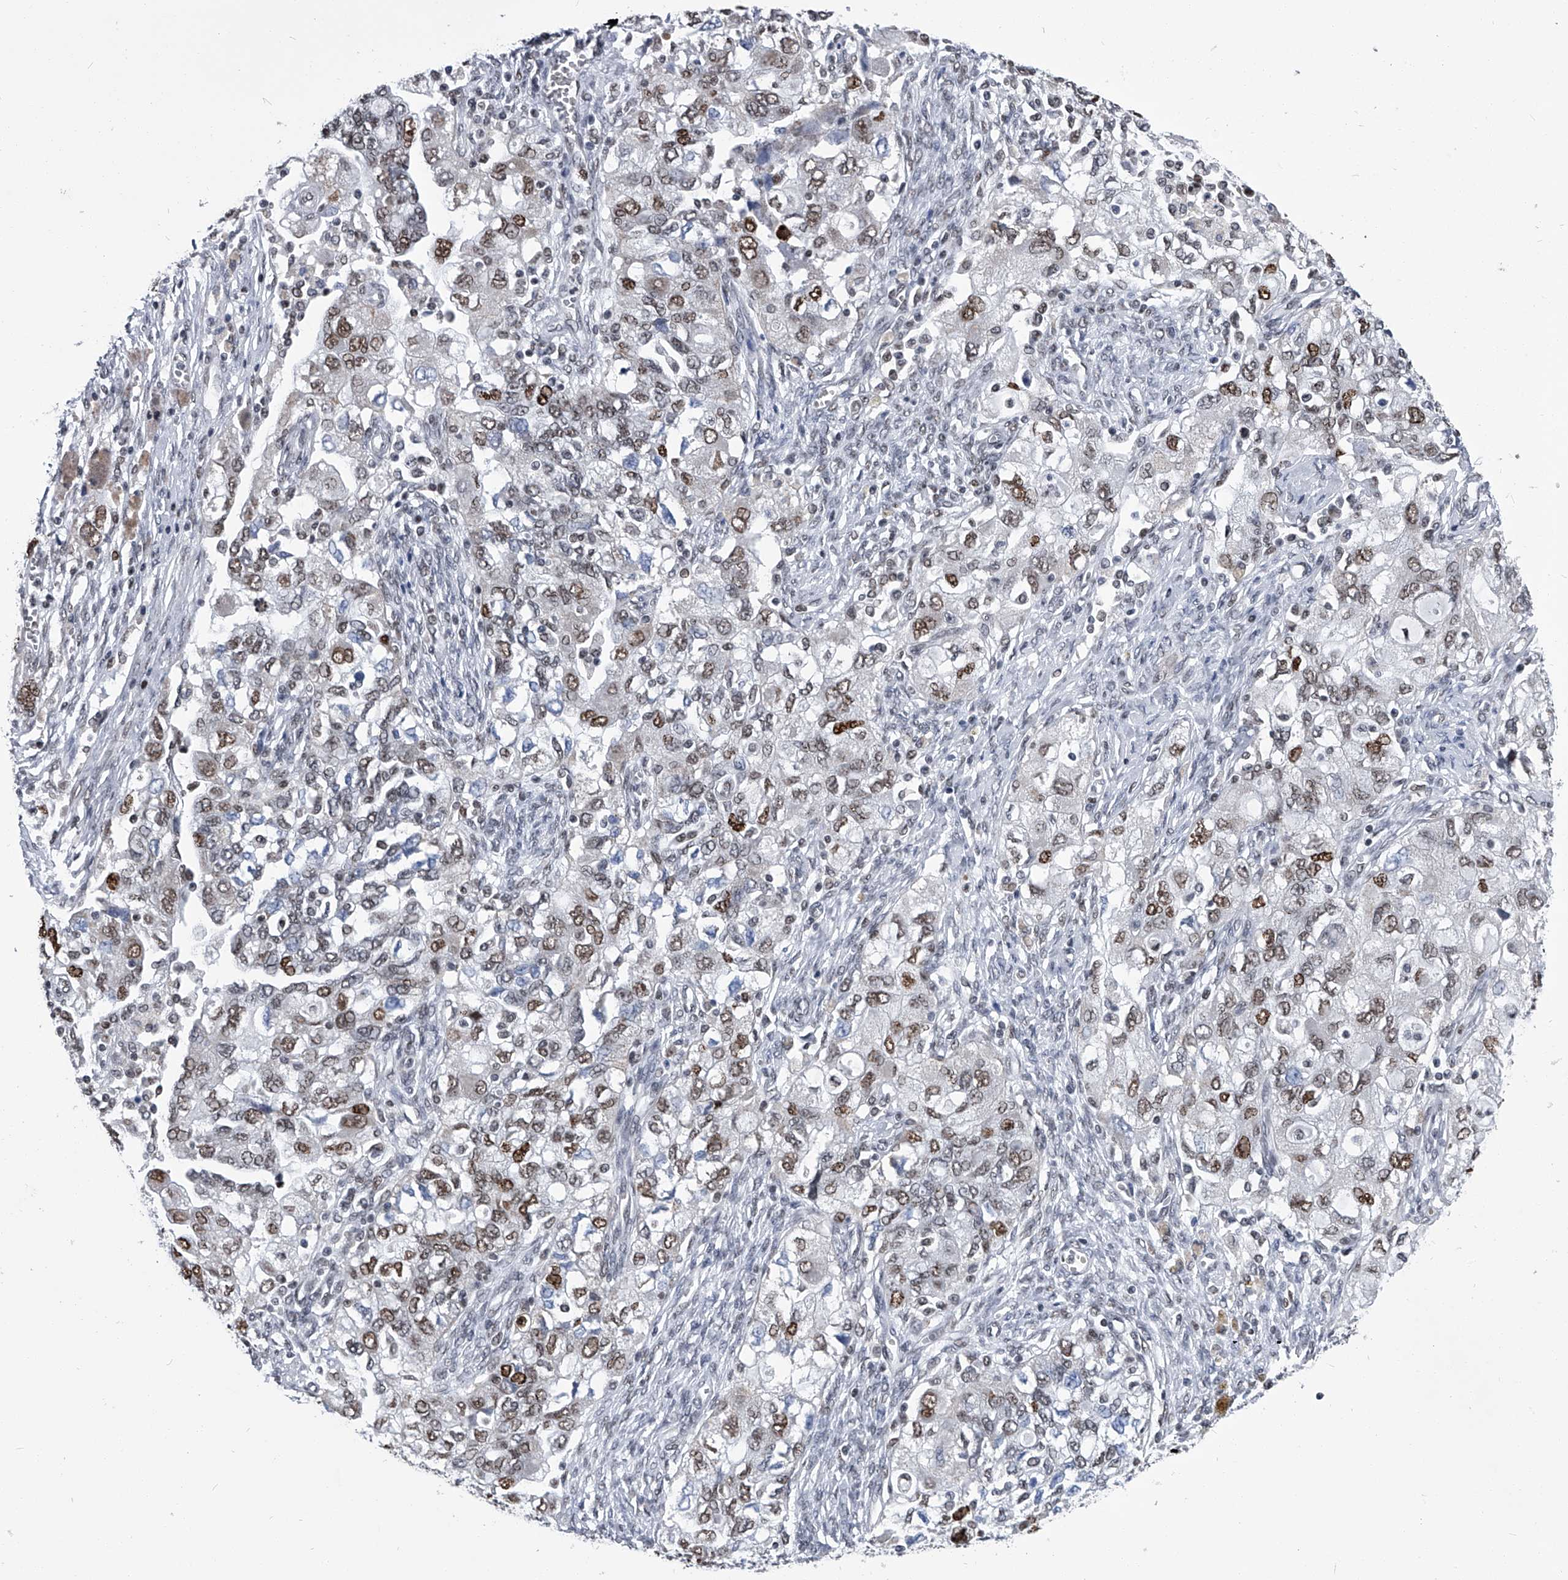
{"staining": {"intensity": "moderate", "quantity": ">75%", "location": "nuclear"}, "tissue": "ovarian cancer", "cell_type": "Tumor cells", "image_type": "cancer", "snomed": [{"axis": "morphology", "description": "Carcinoma, NOS"}, {"axis": "morphology", "description": "Cystadenocarcinoma, serous, NOS"}, {"axis": "topography", "description": "Ovary"}], "caption": "This is an image of immunohistochemistry (IHC) staining of ovarian cancer (carcinoma), which shows moderate expression in the nuclear of tumor cells.", "gene": "SIM2", "patient": {"sex": "female", "age": 69}}